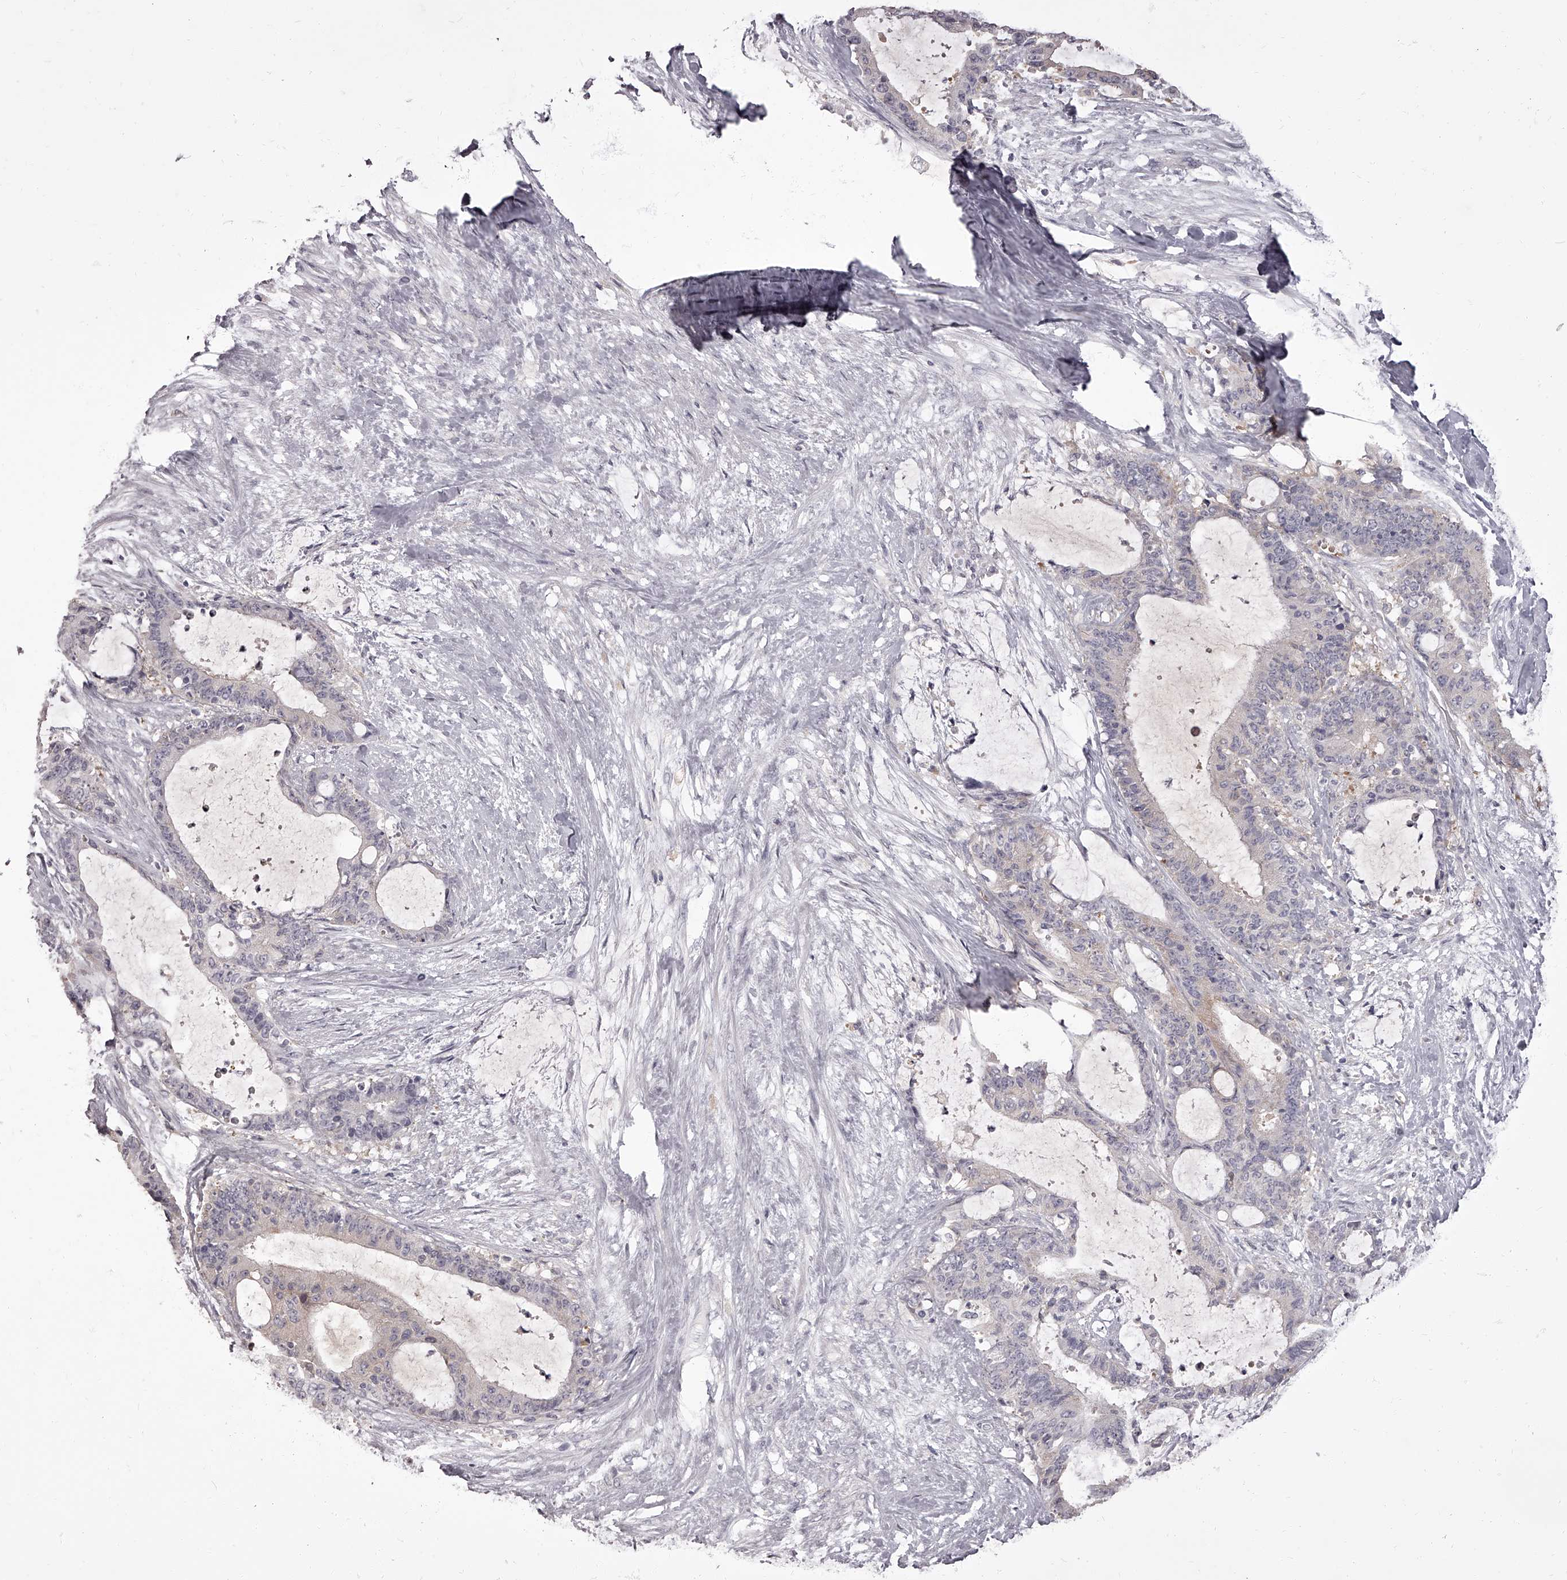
{"staining": {"intensity": "weak", "quantity": "<25%", "location": "cytoplasmic/membranous"}, "tissue": "liver cancer", "cell_type": "Tumor cells", "image_type": "cancer", "snomed": [{"axis": "morphology", "description": "Normal tissue, NOS"}, {"axis": "morphology", "description": "Cholangiocarcinoma"}, {"axis": "topography", "description": "Liver"}, {"axis": "topography", "description": "Peripheral nerve tissue"}], "caption": "This micrograph is of liver cholangiocarcinoma stained with IHC to label a protein in brown with the nuclei are counter-stained blue. There is no expression in tumor cells. (DAB IHC visualized using brightfield microscopy, high magnification).", "gene": "APEH", "patient": {"sex": "female", "age": 73}}